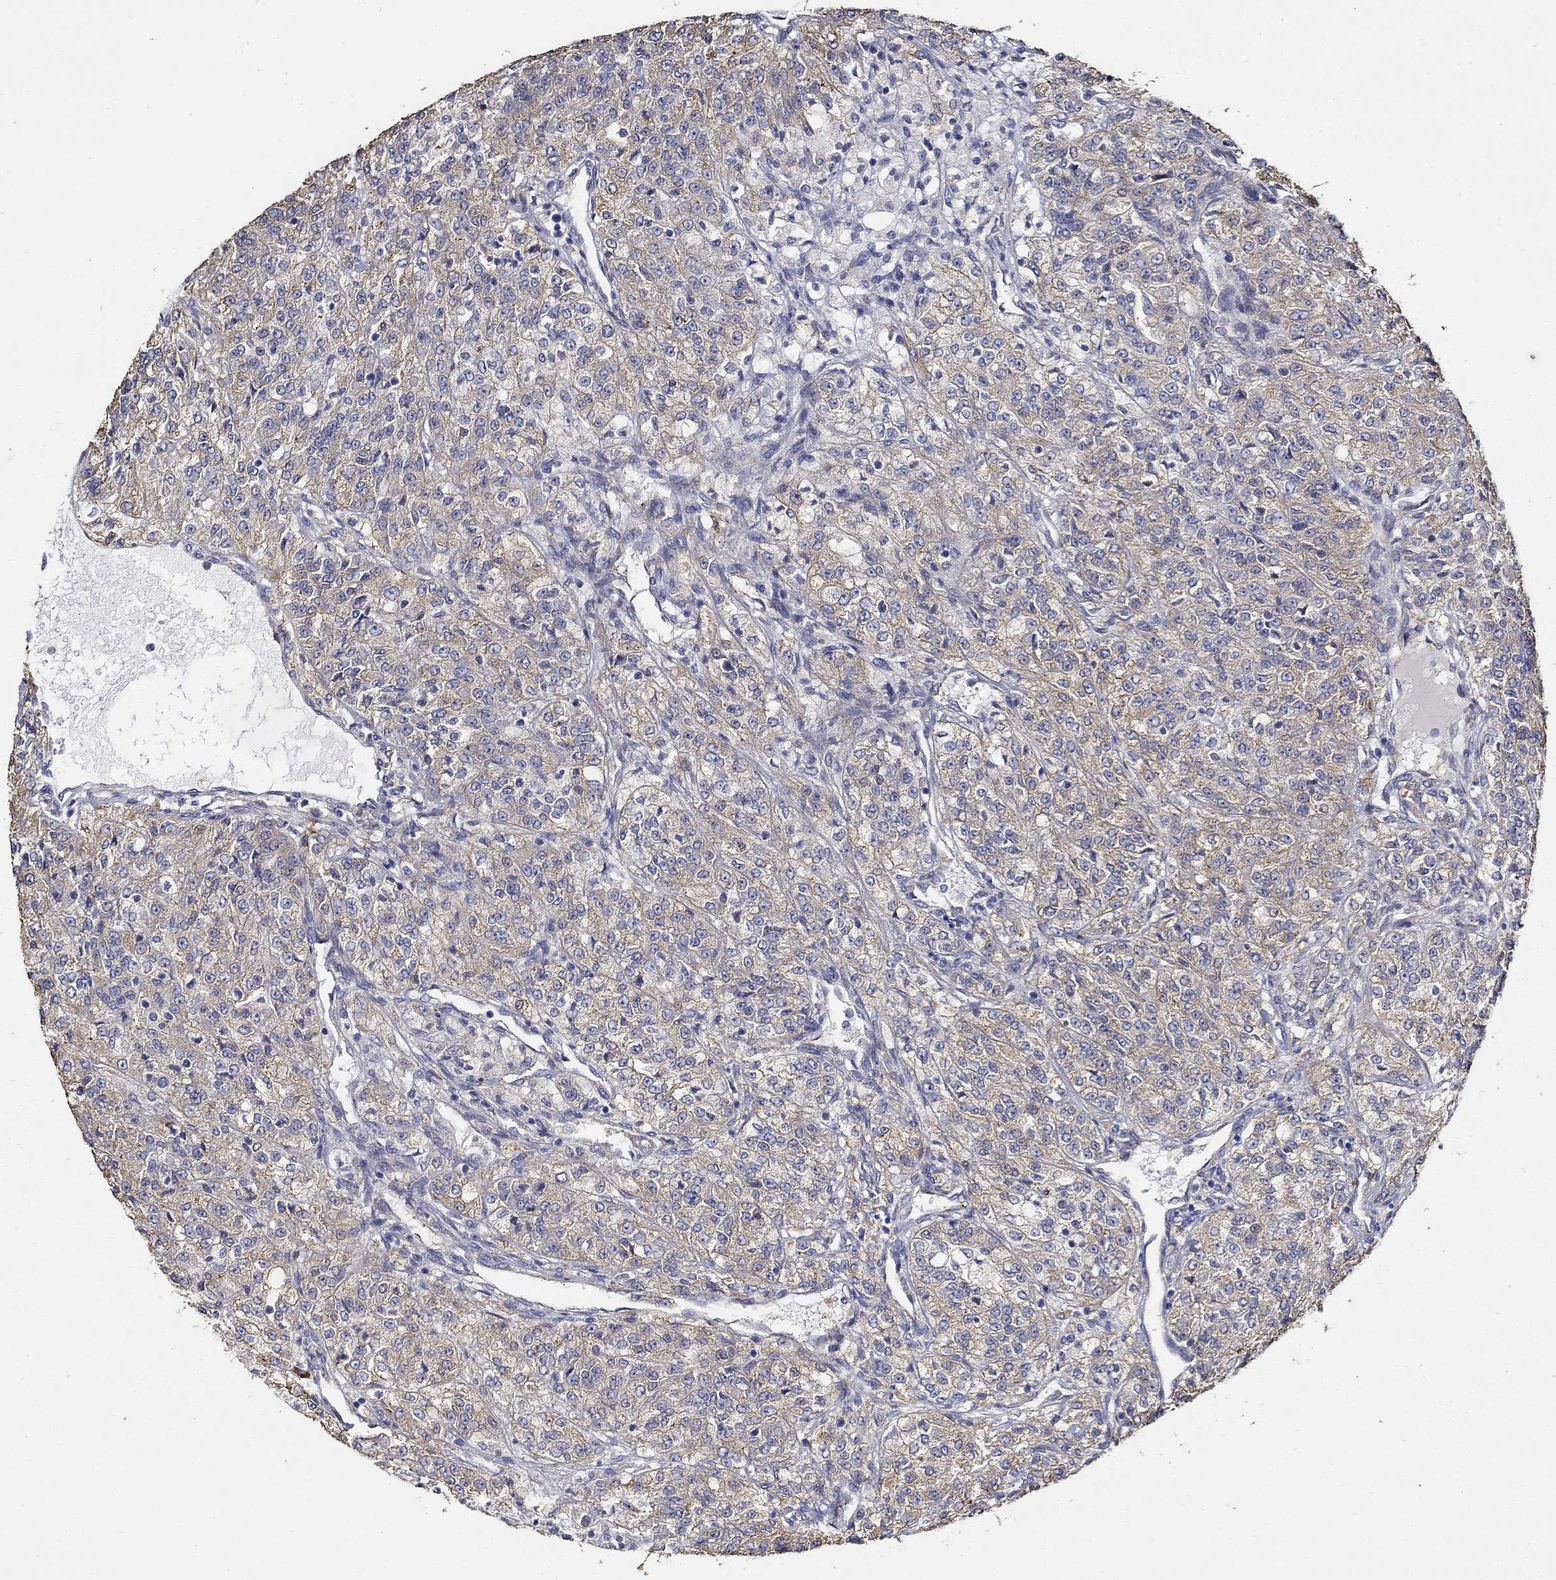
{"staining": {"intensity": "moderate", "quantity": "25%-75%", "location": "cytoplasmic/membranous"}, "tissue": "renal cancer", "cell_type": "Tumor cells", "image_type": "cancer", "snomed": [{"axis": "morphology", "description": "Adenocarcinoma, NOS"}, {"axis": "topography", "description": "Kidney"}], "caption": "Approximately 25%-75% of tumor cells in human renal adenocarcinoma reveal moderate cytoplasmic/membranous protein expression as visualized by brown immunohistochemical staining.", "gene": "EMILIN3", "patient": {"sex": "female", "age": 63}}